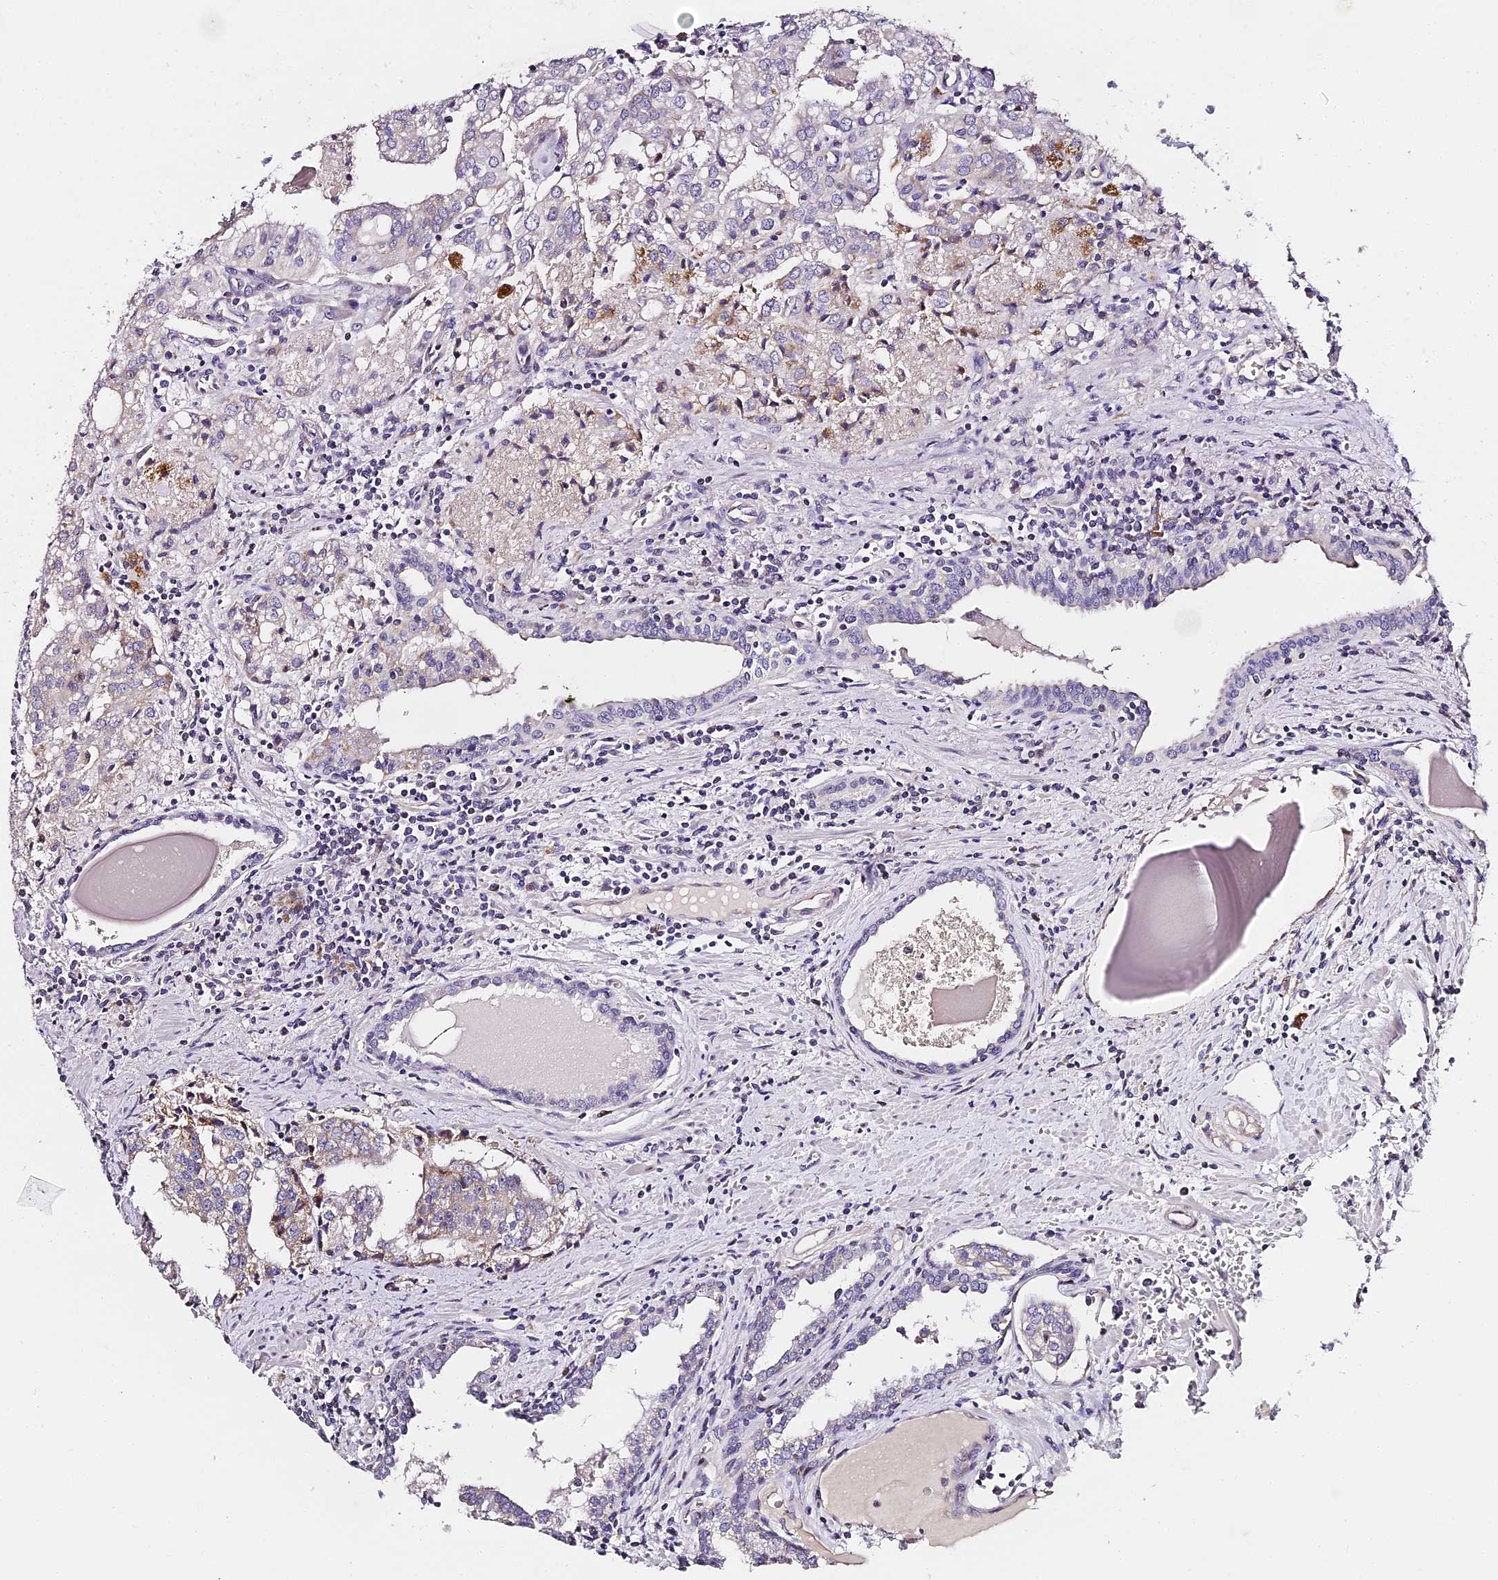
{"staining": {"intensity": "moderate", "quantity": "<25%", "location": "cytoplasmic/membranous"}, "tissue": "prostate cancer", "cell_type": "Tumor cells", "image_type": "cancer", "snomed": [{"axis": "morphology", "description": "Adenocarcinoma, High grade"}, {"axis": "topography", "description": "Prostate"}], "caption": "Protein expression by immunohistochemistry (IHC) exhibits moderate cytoplasmic/membranous positivity in about <25% of tumor cells in prostate cancer.", "gene": "SERP1", "patient": {"sex": "male", "age": 68}}